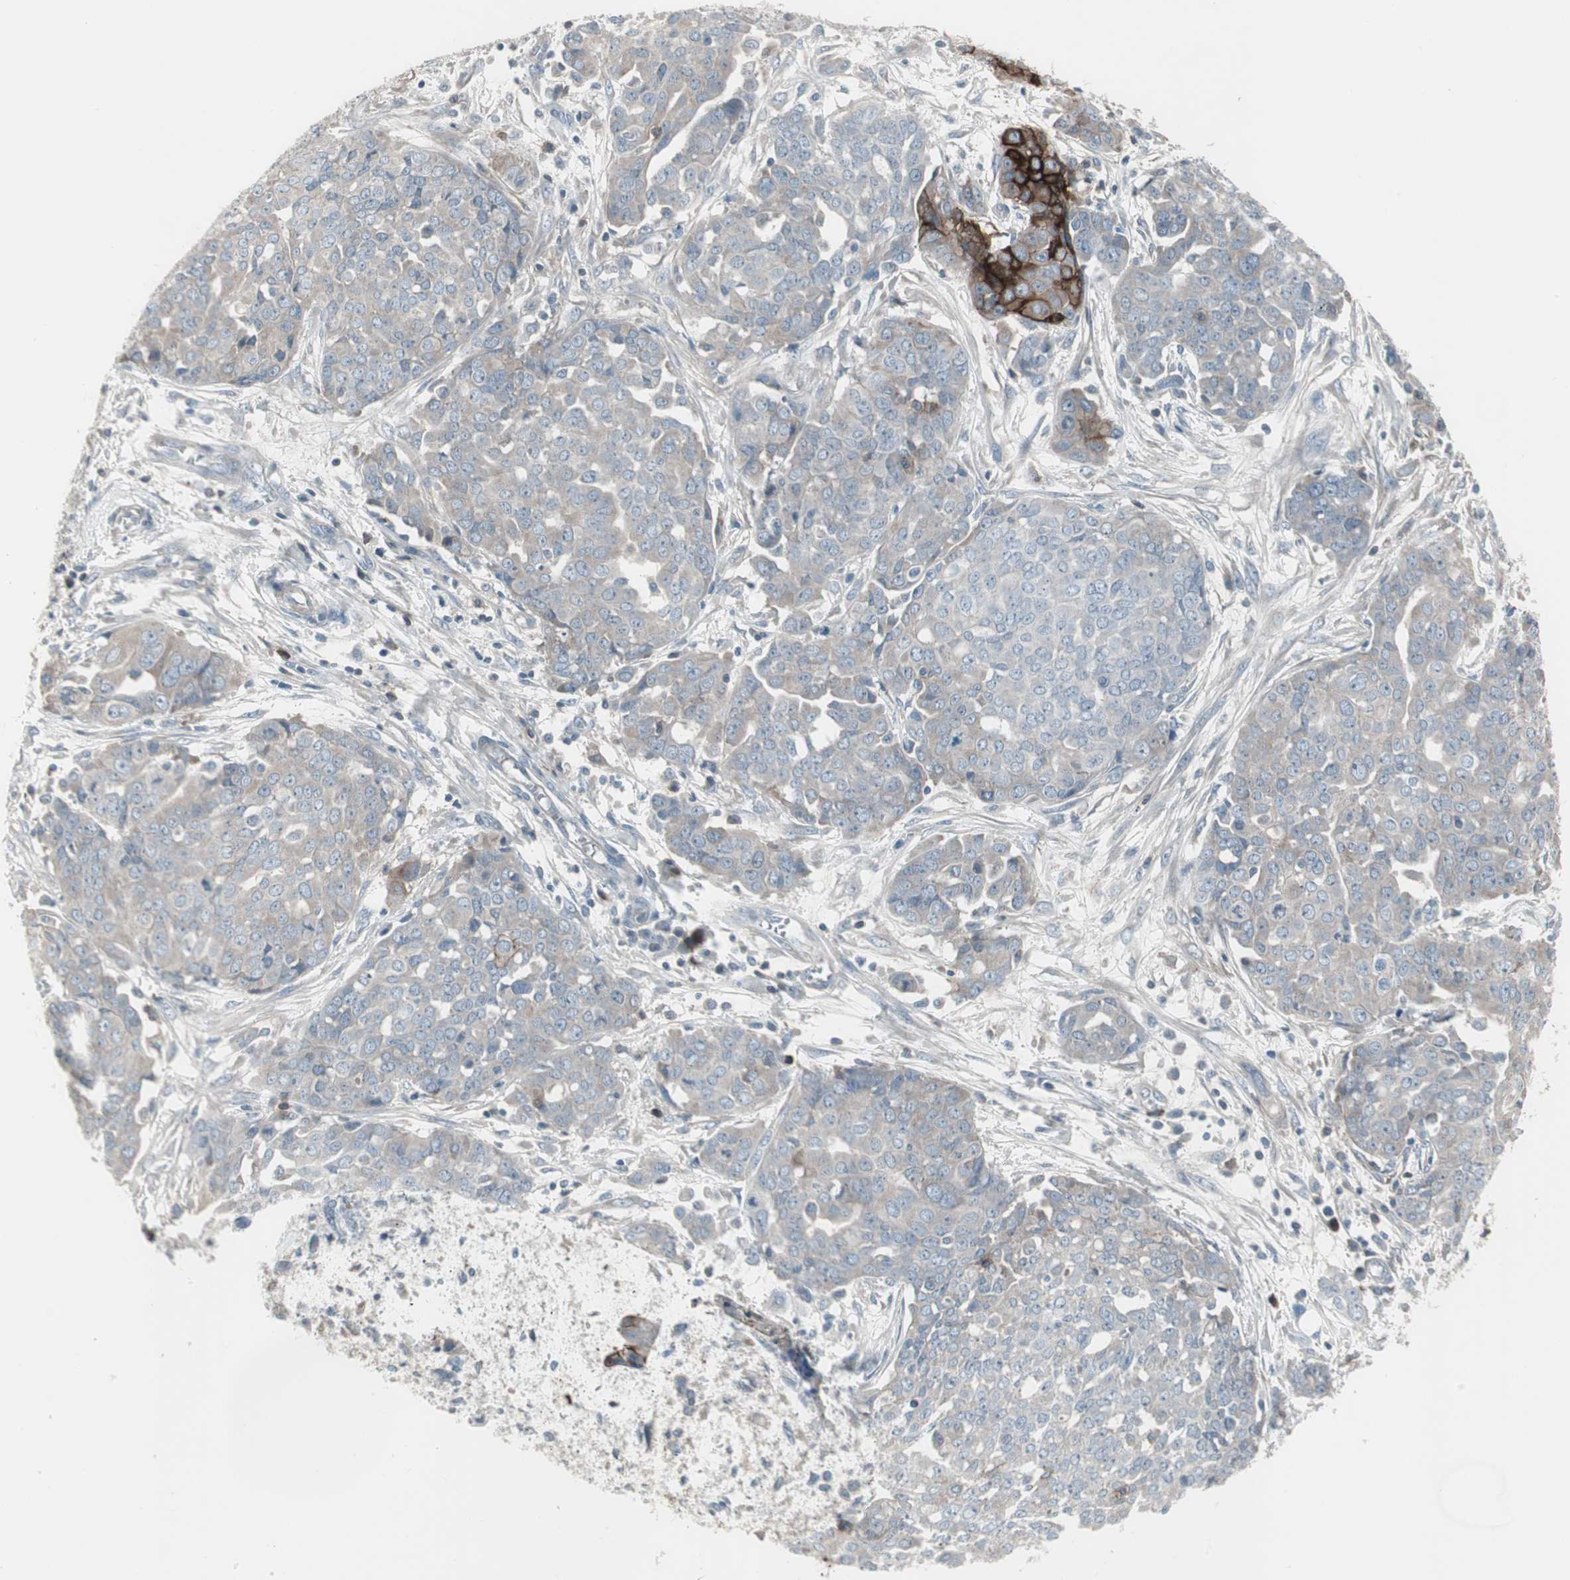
{"staining": {"intensity": "weak", "quantity": "25%-75%", "location": "cytoplasmic/membranous"}, "tissue": "ovarian cancer", "cell_type": "Tumor cells", "image_type": "cancer", "snomed": [{"axis": "morphology", "description": "Cystadenocarcinoma, serous, NOS"}, {"axis": "topography", "description": "Soft tissue"}, {"axis": "topography", "description": "Ovary"}], "caption": "Serous cystadenocarcinoma (ovarian) stained with immunohistochemistry (IHC) demonstrates weak cytoplasmic/membranous positivity in approximately 25%-75% of tumor cells. (Stains: DAB in brown, nuclei in blue, Microscopy: brightfield microscopy at high magnification).", "gene": "ZSCAN32", "patient": {"sex": "female", "age": 57}}